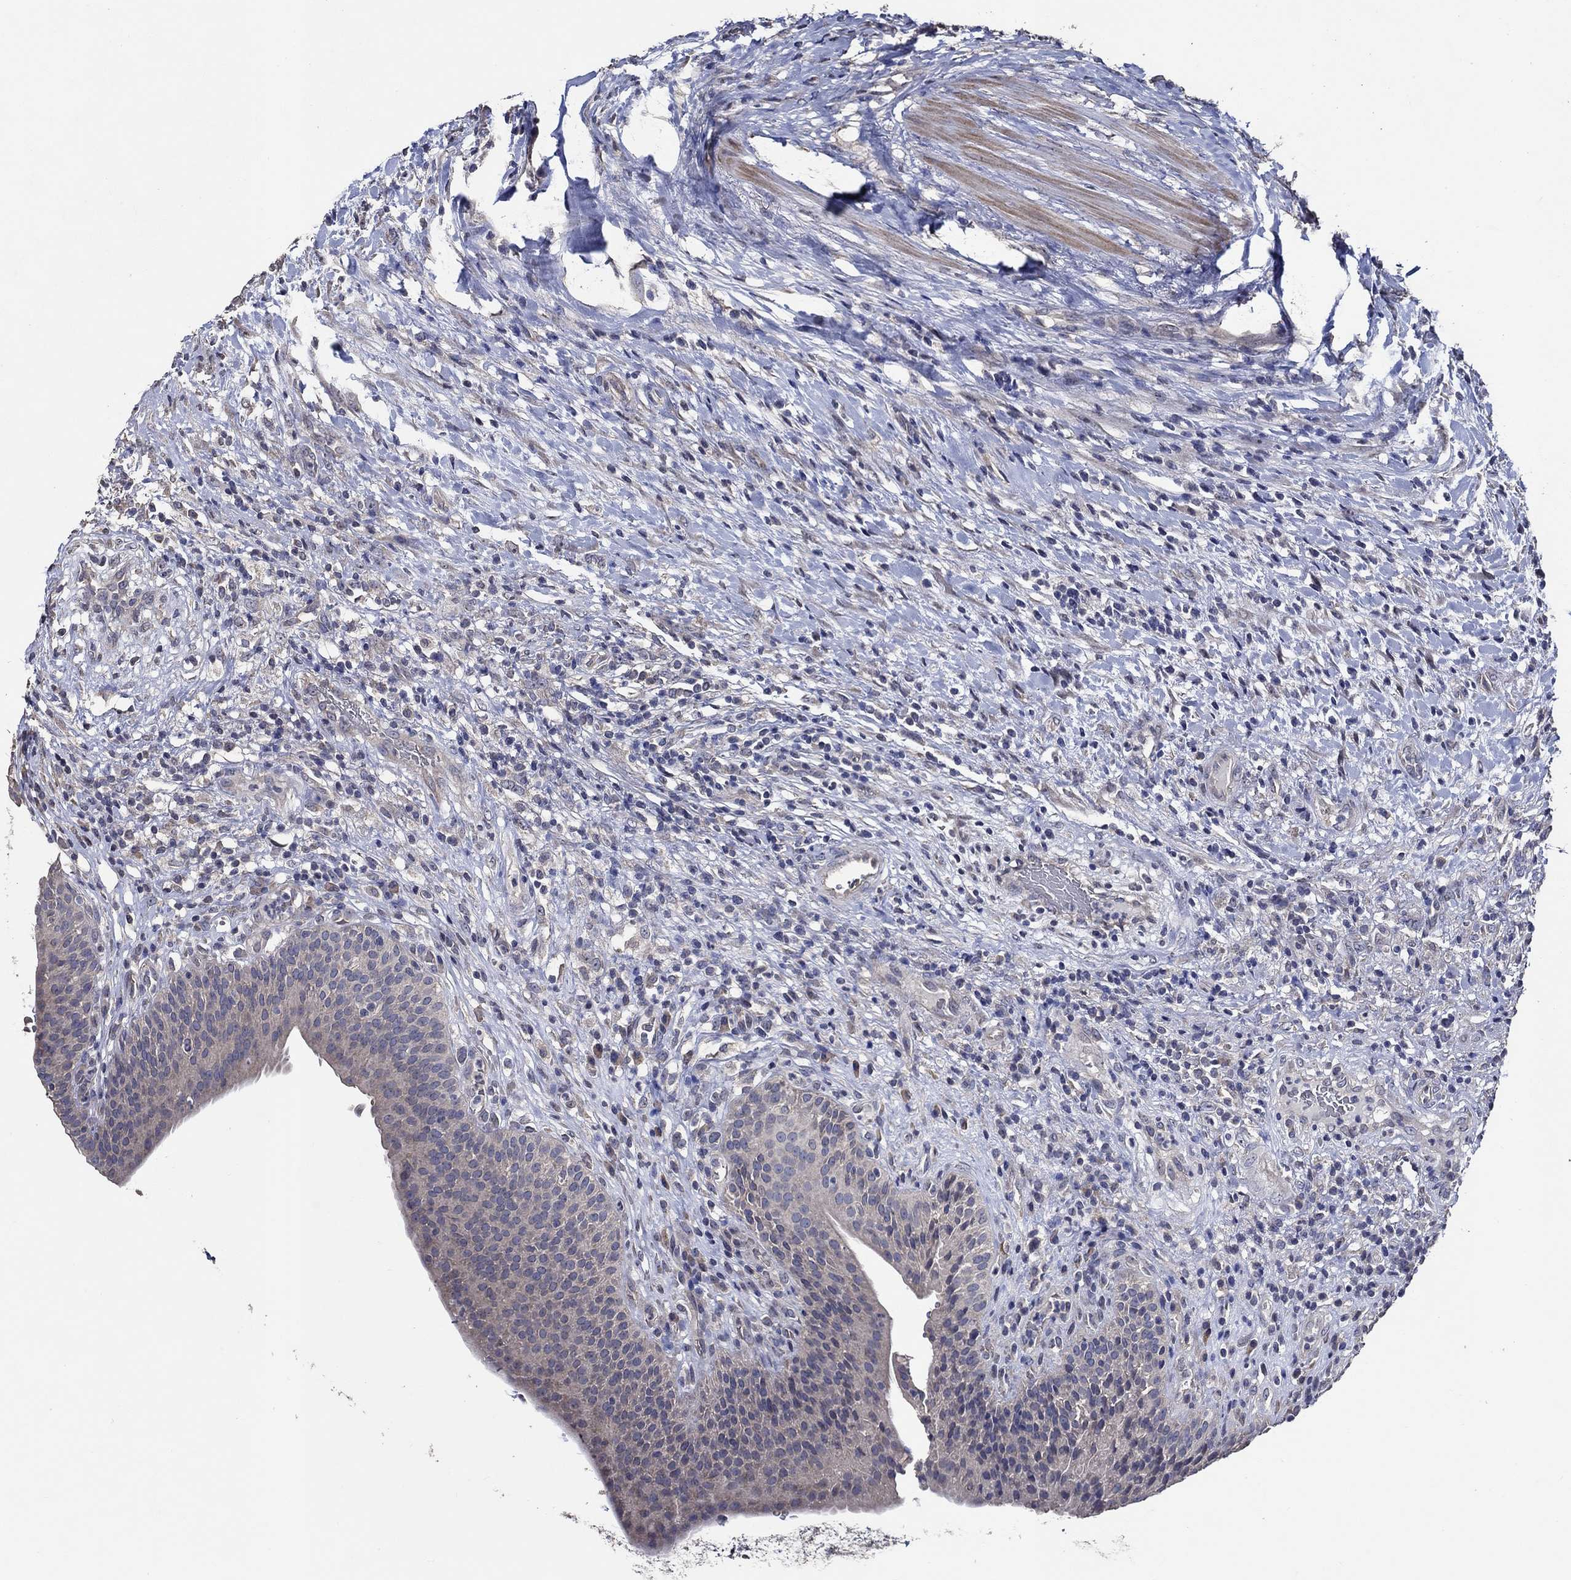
{"staining": {"intensity": "weak", "quantity": "<25%", "location": "cytoplasmic/membranous"}, "tissue": "urinary bladder", "cell_type": "Urothelial cells", "image_type": "normal", "snomed": [{"axis": "morphology", "description": "Normal tissue, NOS"}, {"axis": "topography", "description": "Urinary bladder"}], "caption": "Immunohistochemical staining of unremarkable human urinary bladder reveals no significant positivity in urothelial cells.", "gene": "HAP1", "patient": {"sex": "male", "age": 66}}